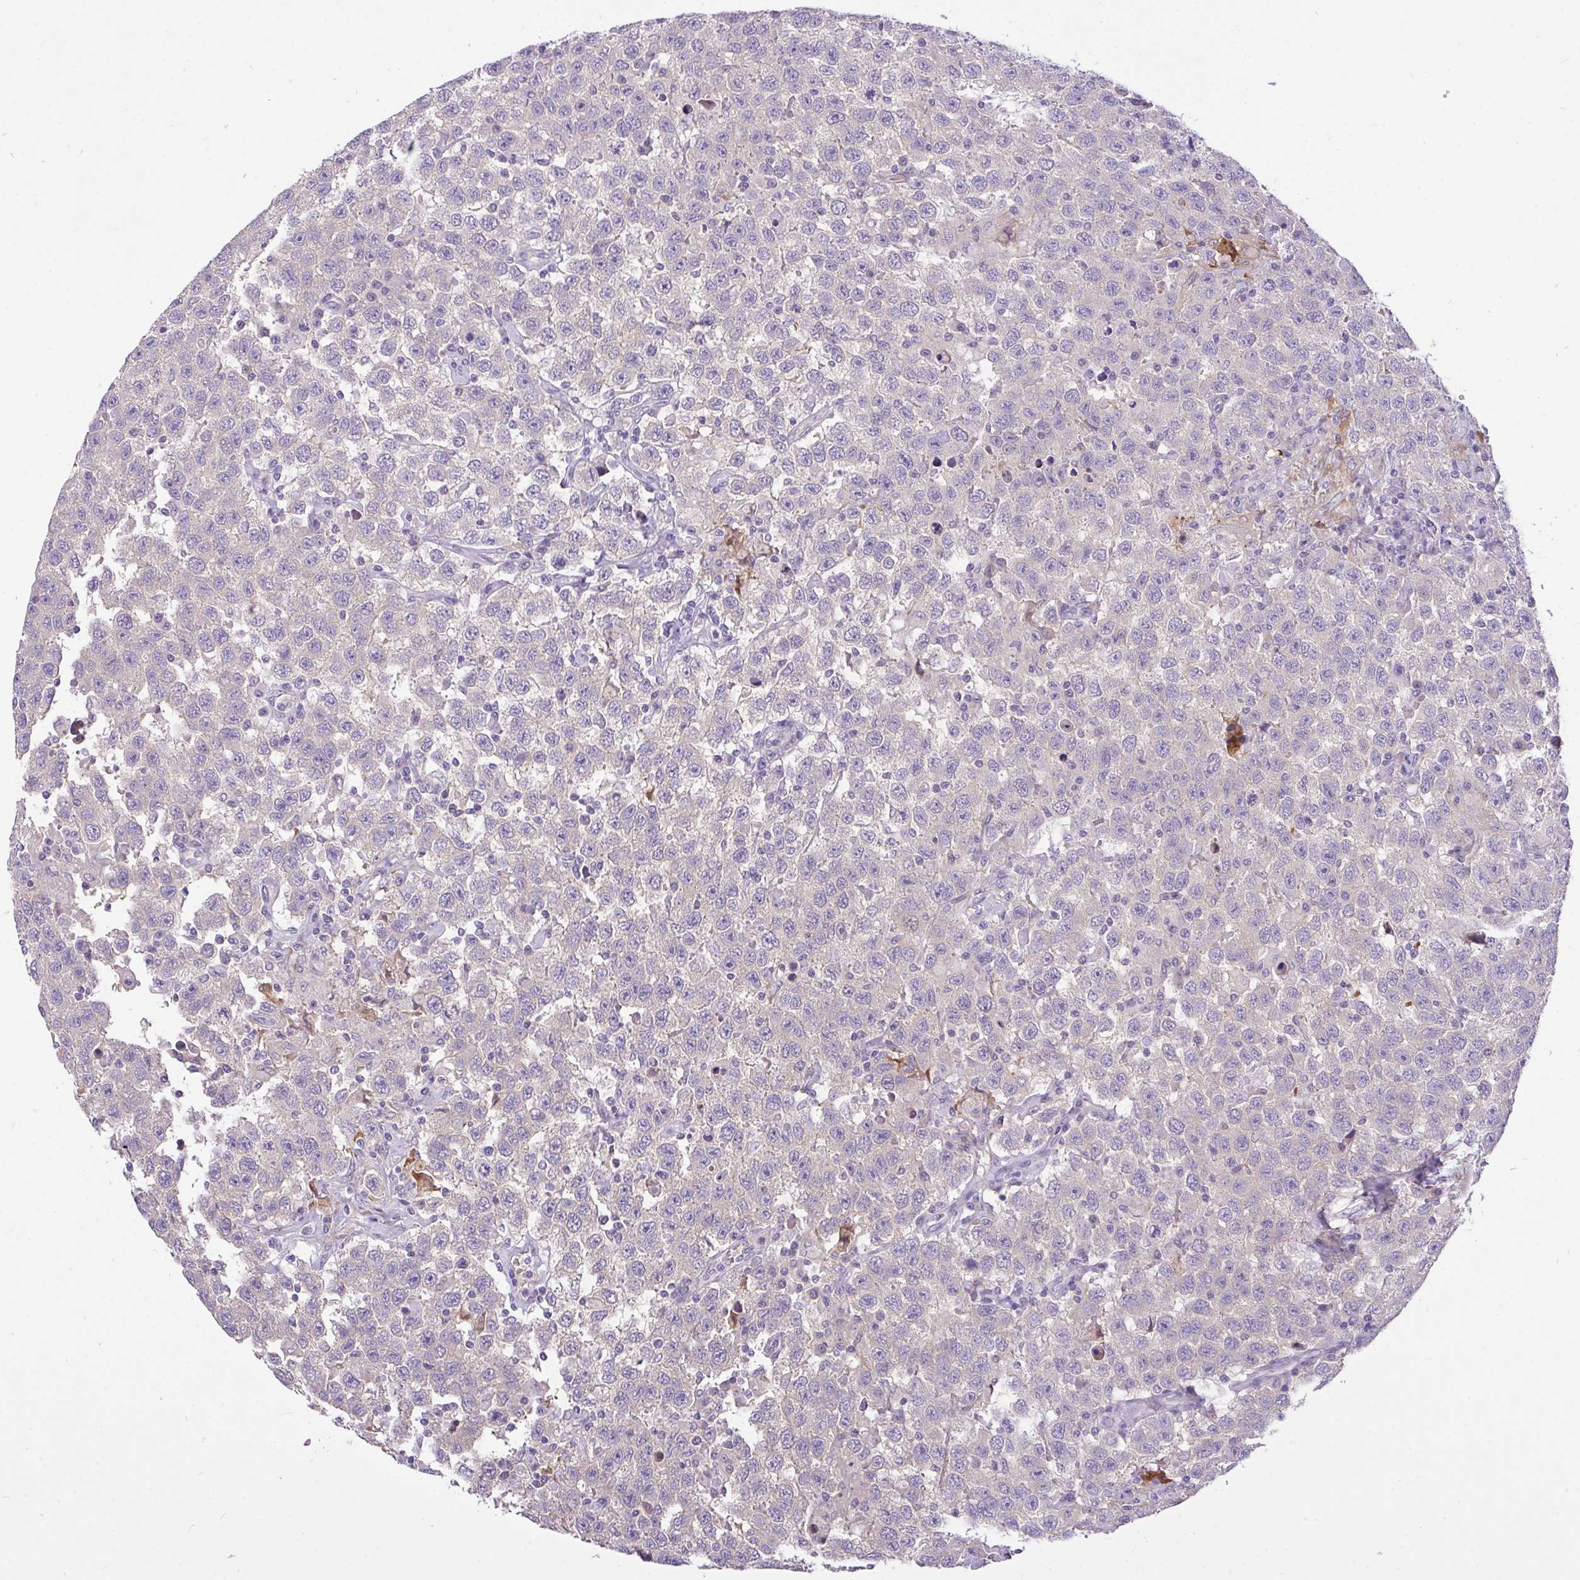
{"staining": {"intensity": "negative", "quantity": "none", "location": "none"}, "tissue": "testis cancer", "cell_type": "Tumor cells", "image_type": "cancer", "snomed": [{"axis": "morphology", "description": "Seminoma, NOS"}, {"axis": "topography", "description": "Testis"}], "caption": "Immunohistochemistry of human testis seminoma reveals no staining in tumor cells.", "gene": "MOCS1", "patient": {"sex": "male", "age": 41}}